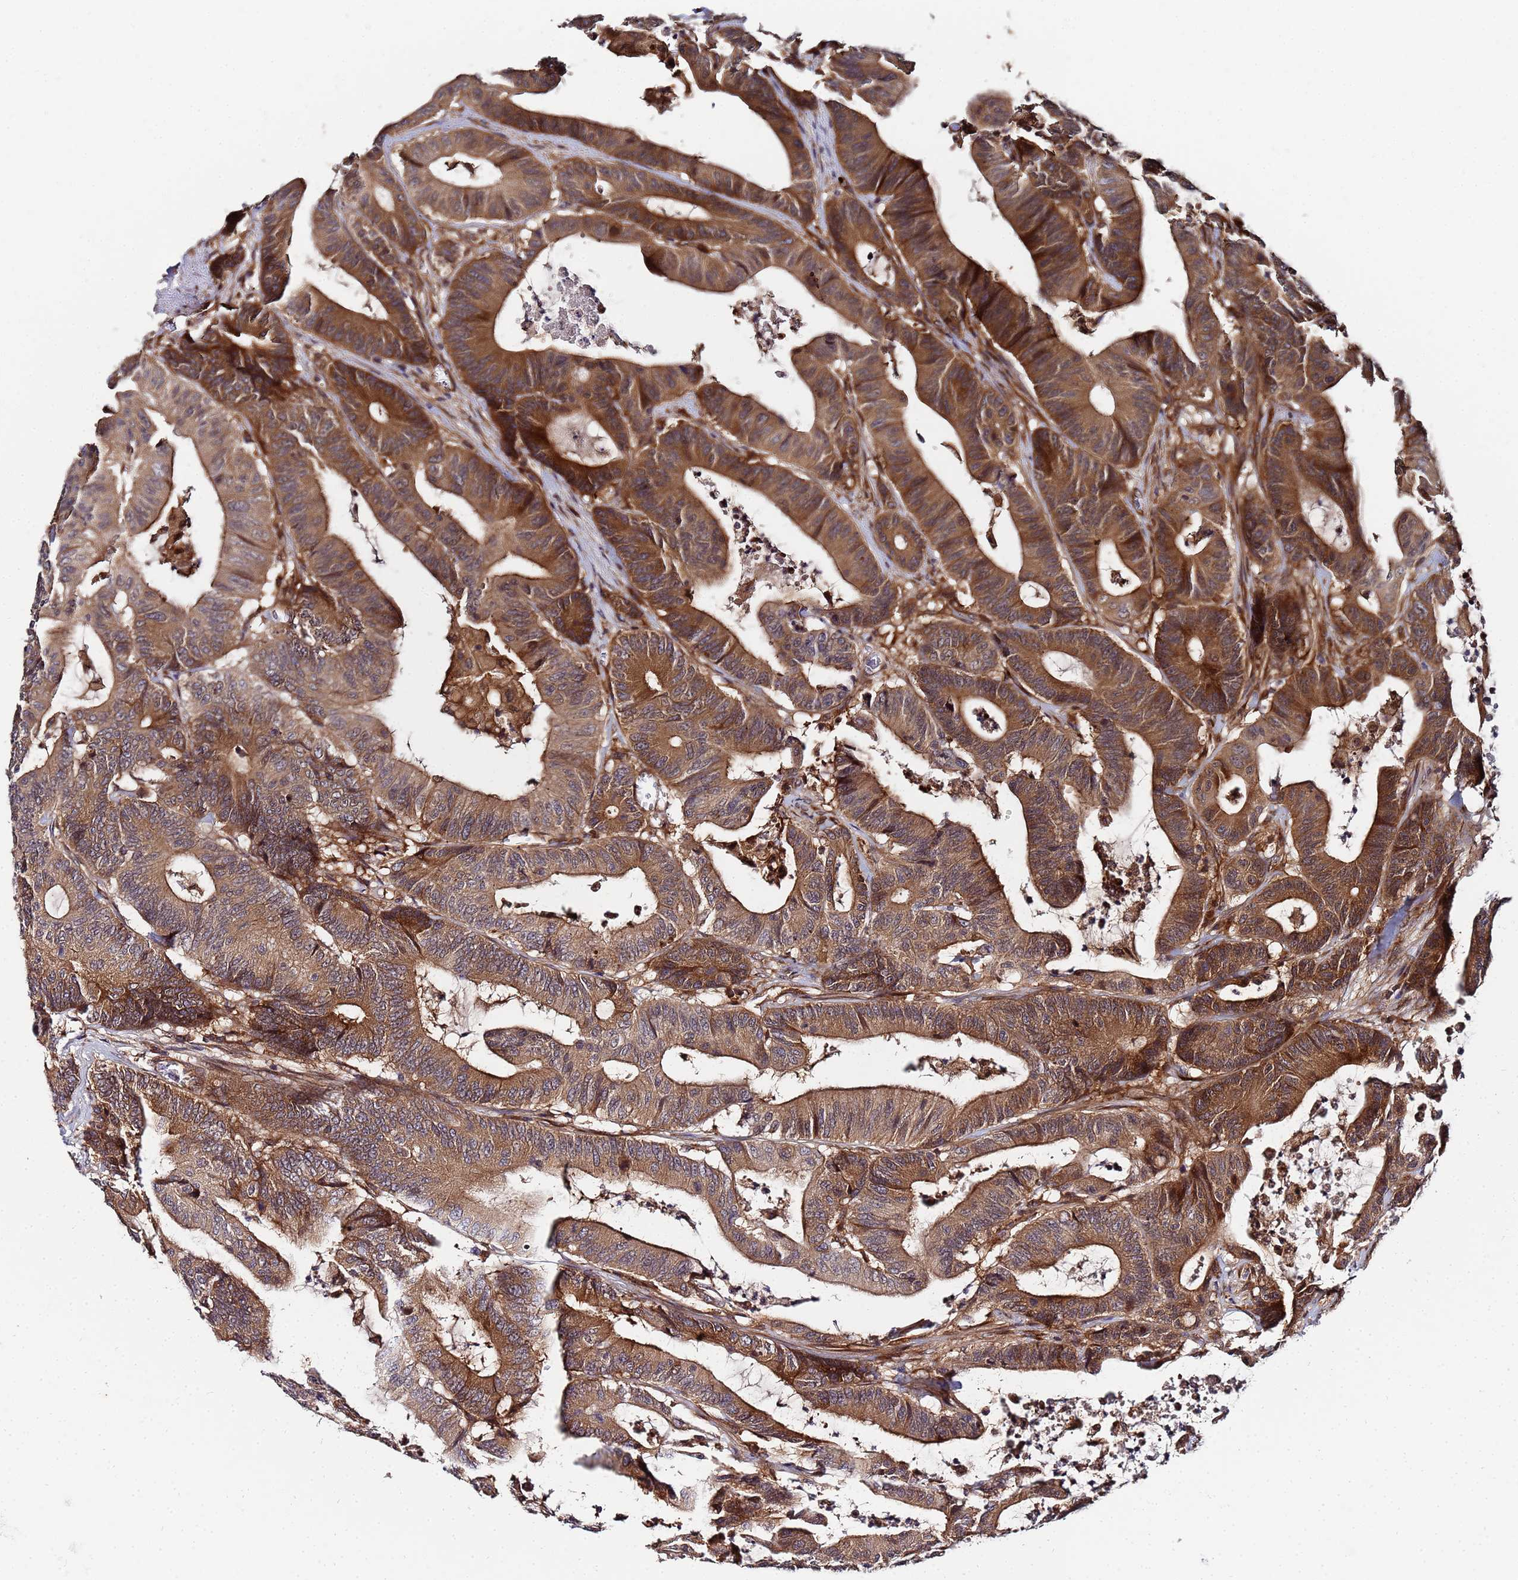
{"staining": {"intensity": "strong", "quantity": ">75%", "location": "cytoplasmic/membranous"}, "tissue": "colorectal cancer", "cell_type": "Tumor cells", "image_type": "cancer", "snomed": [{"axis": "morphology", "description": "Adenocarcinoma, NOS"}, {"axis": "topography", "description": "Colon"}], "caption": "Adenocarcinoma (colorectal) stained with a brown dye exhibits strong cytoplasmic/membranous positive expression in approximately >75% of tumor cells.", "gene": "UNC93B1", "patient": {"sex": "female", "age": 84}}